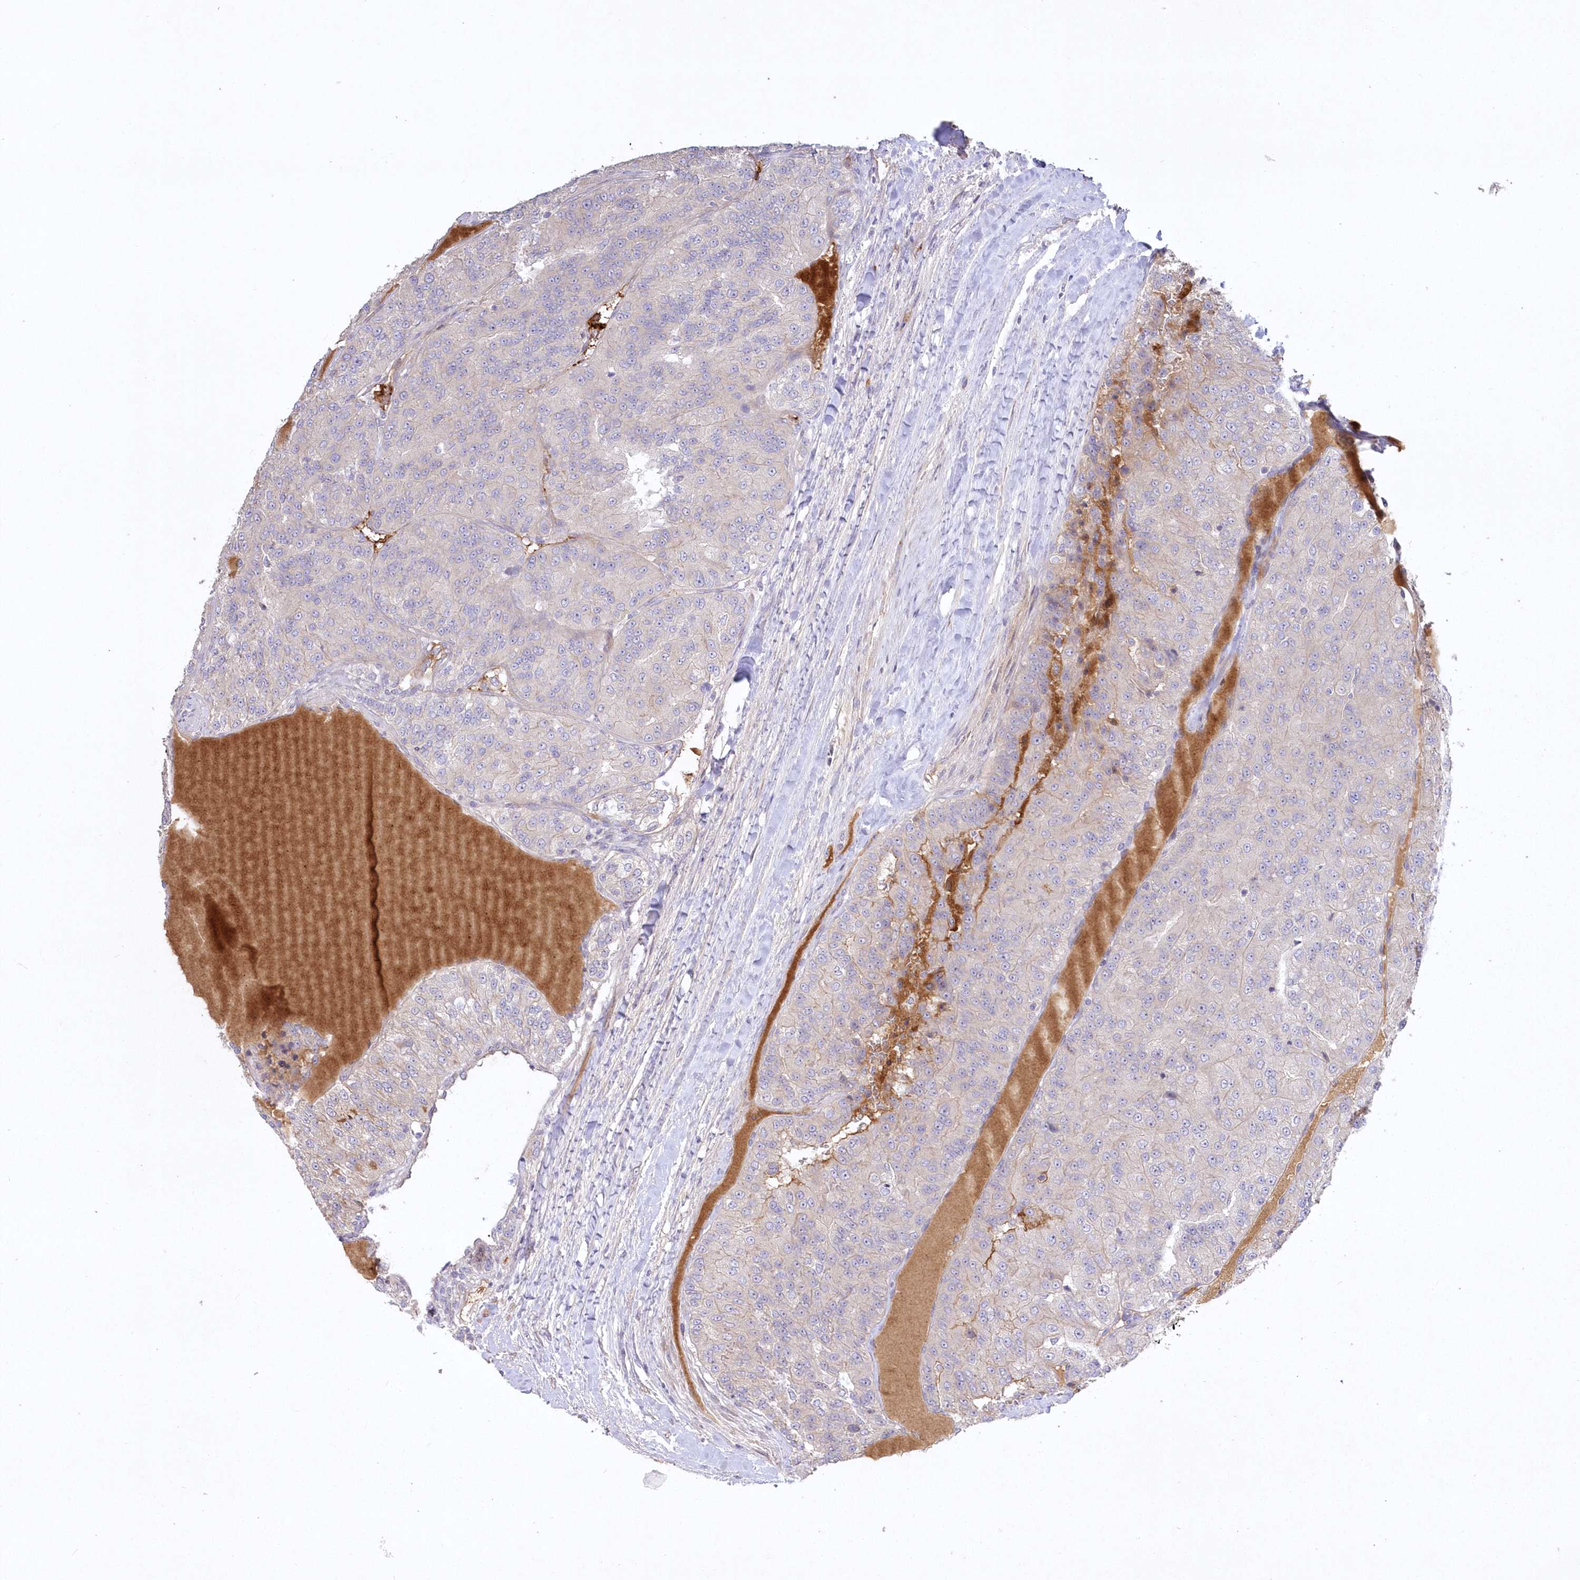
{"staining": {"intensity": "weak", "quantity": "25%-75%", "location": "cytoplasmic/membranous"}, "tissue": "renal cancer", "cell_type": "Tumor cells", "image_type": "cancer", "snomed": [{"axis": "morphology", "description": "Adenocarcinoma, NOS"}, {"axis": "topography", "description": "Kidney"}], "caption": "A brown stain shows weak cytoplasmic/membranous positivity of a protein in human renal cancer tumor cells.", "gene": "WBP1L", "patient": {"sex": "female", "age": 63}}